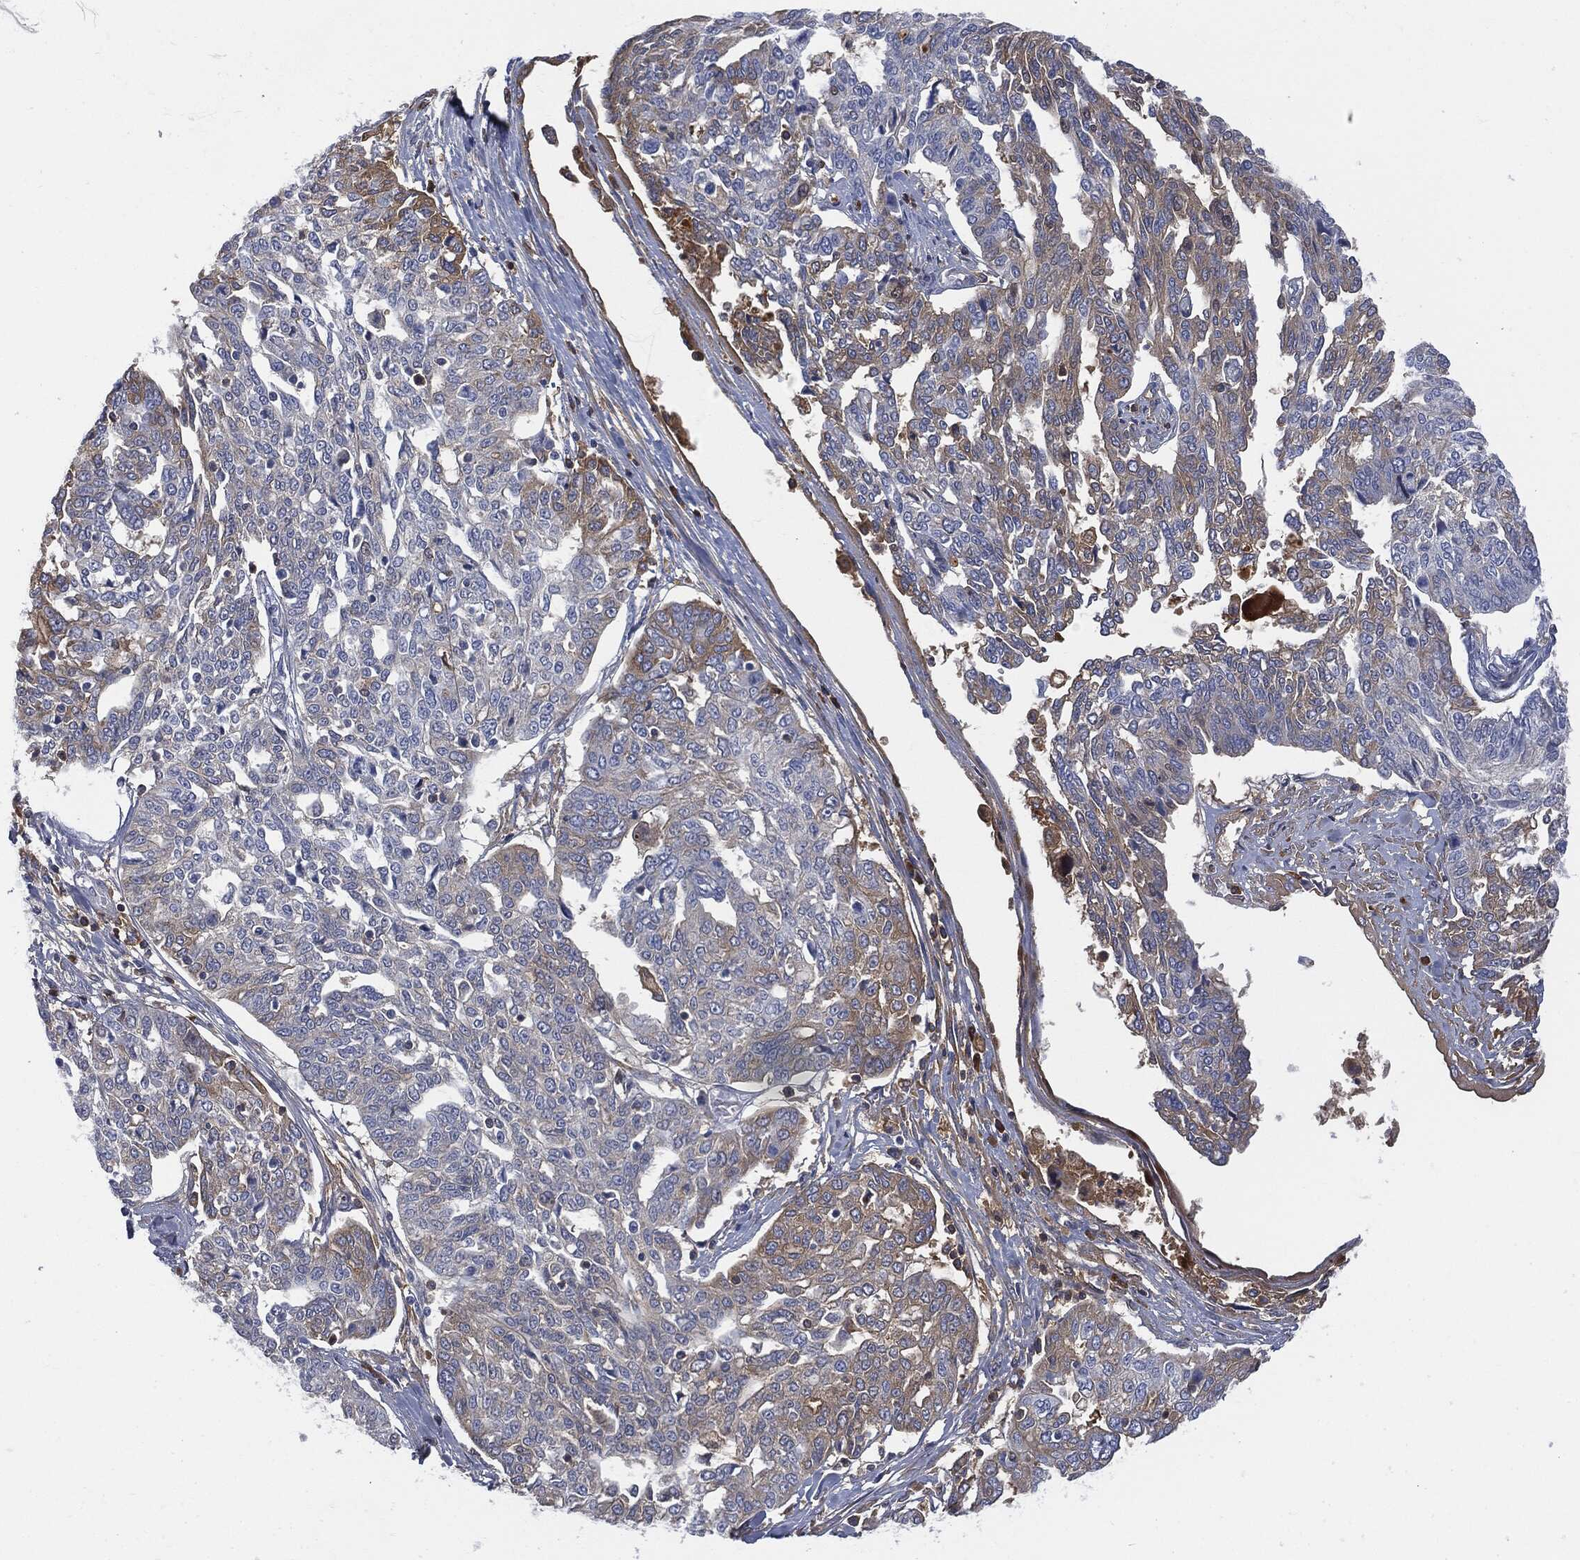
{"staining": {"intensity": "weak", "quantity": "<25%", "location": "cytoplasmic/membranous"}, "tissue": "ovarian cancer", "cell_type": "Tumor cells", "image_type": "cancer", "snomed": [{"axis": "morphology", "description": "Cystadenocarcinoma, serous, NOS"}, {"axis": "topography", "description": "Ovary"}], "caption": "A high-resolution image shows immunohistochemistry staining of ovarian cancer (serous cystadenocarcinoma), which shows no significant positivity in tumor cells. (DAB (3,3'-diaminobenzidine) immunohistochemistry (IHC) visualized using brightfield microscopy, high magnification).", "gene": "BTK", "patient": {"sex": "female", "age": 67}}